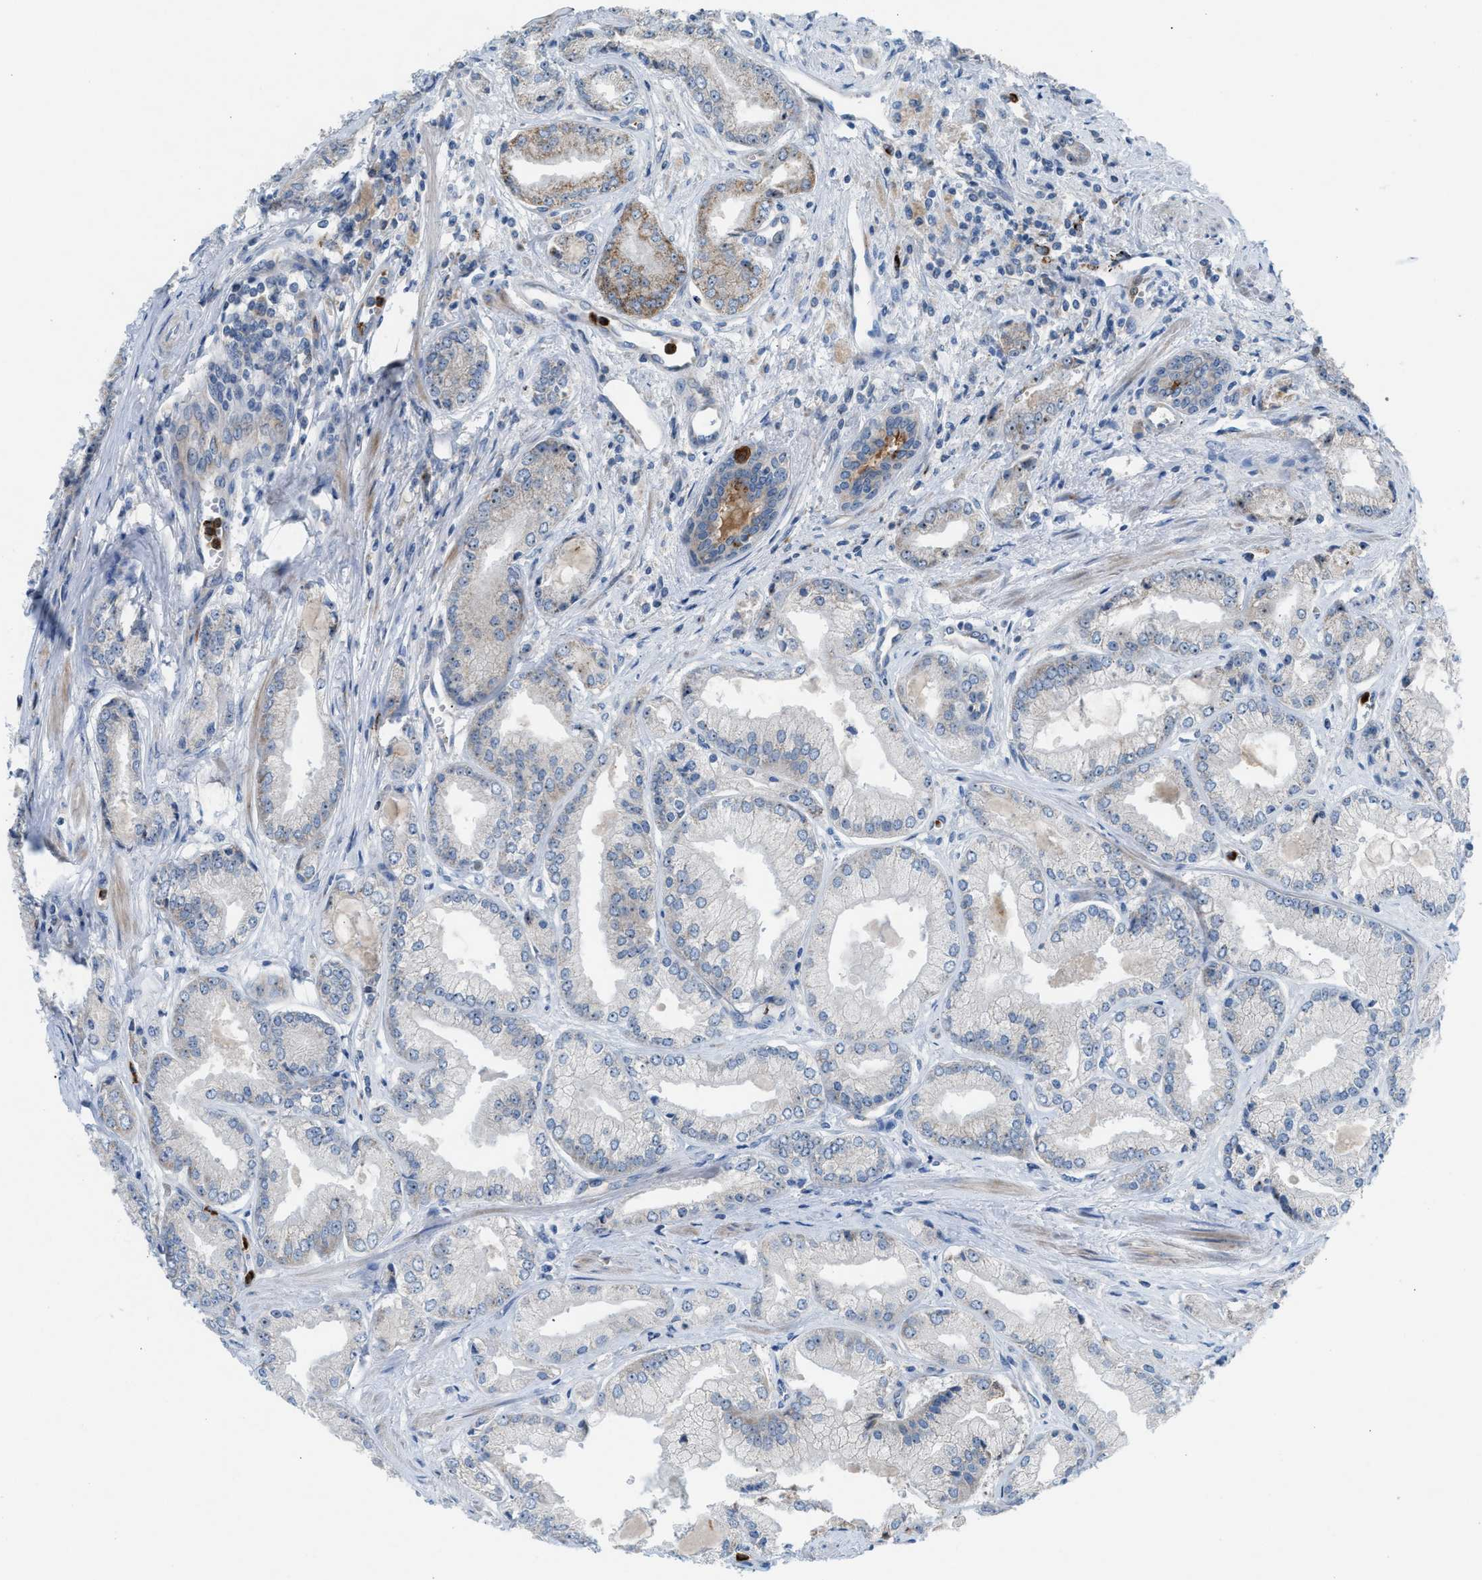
{"staining": {"intensity": "weak", "quantity": "<25%", "location": "cytoplasmic/membranous"}, "tissue": "prostate cancer", "cell_type": "Tumor cells", "image_type": "cancer", "snomed": [{"axis": "morphology", "description": "Adenocarcinoma, Low grade"}, {"axis": "topography", "description": "Prostate"}], "caption": "Tumor cells show no significant positivity in adenocarcinoma (low-grade) (prostate).", "gene": "TPH1", "patient": {"sex": "male", "age": 52}}